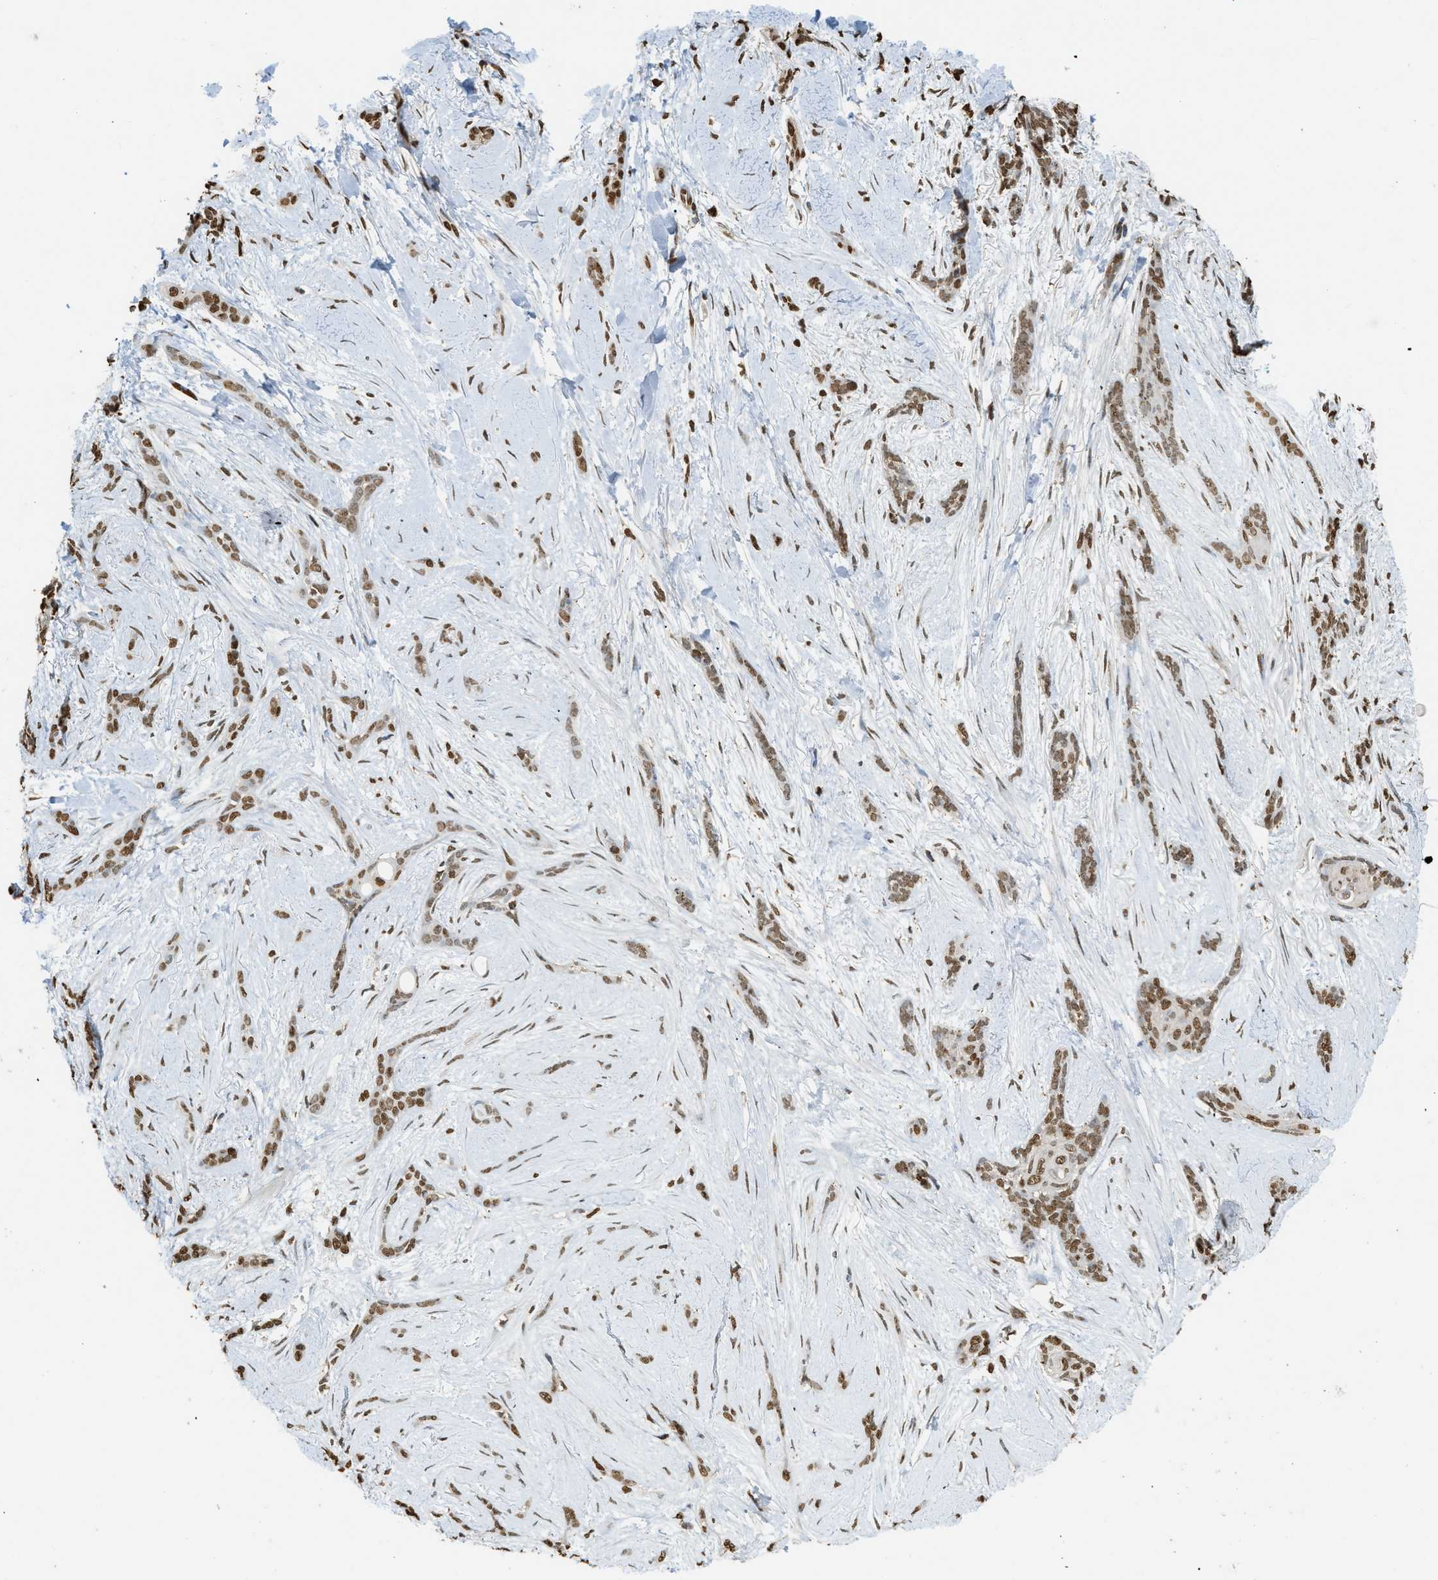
{"staining": {"intensity": "strong", "quantity": "25%-75%", "location": "cytoplasmic/membranous,nuclear"}, "tissue": "skin cancer", "cell_type": "Tumor cells", "image_type": "cancer", "snomed": [{"axis": "morphology", "description": "Basal cell carcinoma"}, {"axis": "morphology", "description": "Adnexal tumor, benign"}, {"axis": "topography", "description": "Skin"}], "caption": "Skin basal cell carcinoma stained with DAB immunohistochemistry (IHC) exhibits high levels of strong cytoplasmic/membranous and nuclear staining in about 25%-75% of tumor cells. Using DAB (3,3'-diaminobenzidine) (brown) and hematoxylin (blue) stains, captured at high magnification using brightfield microscopy.", "gene": "NR5A2", "patient": {"sex": "female", "age": 42}}